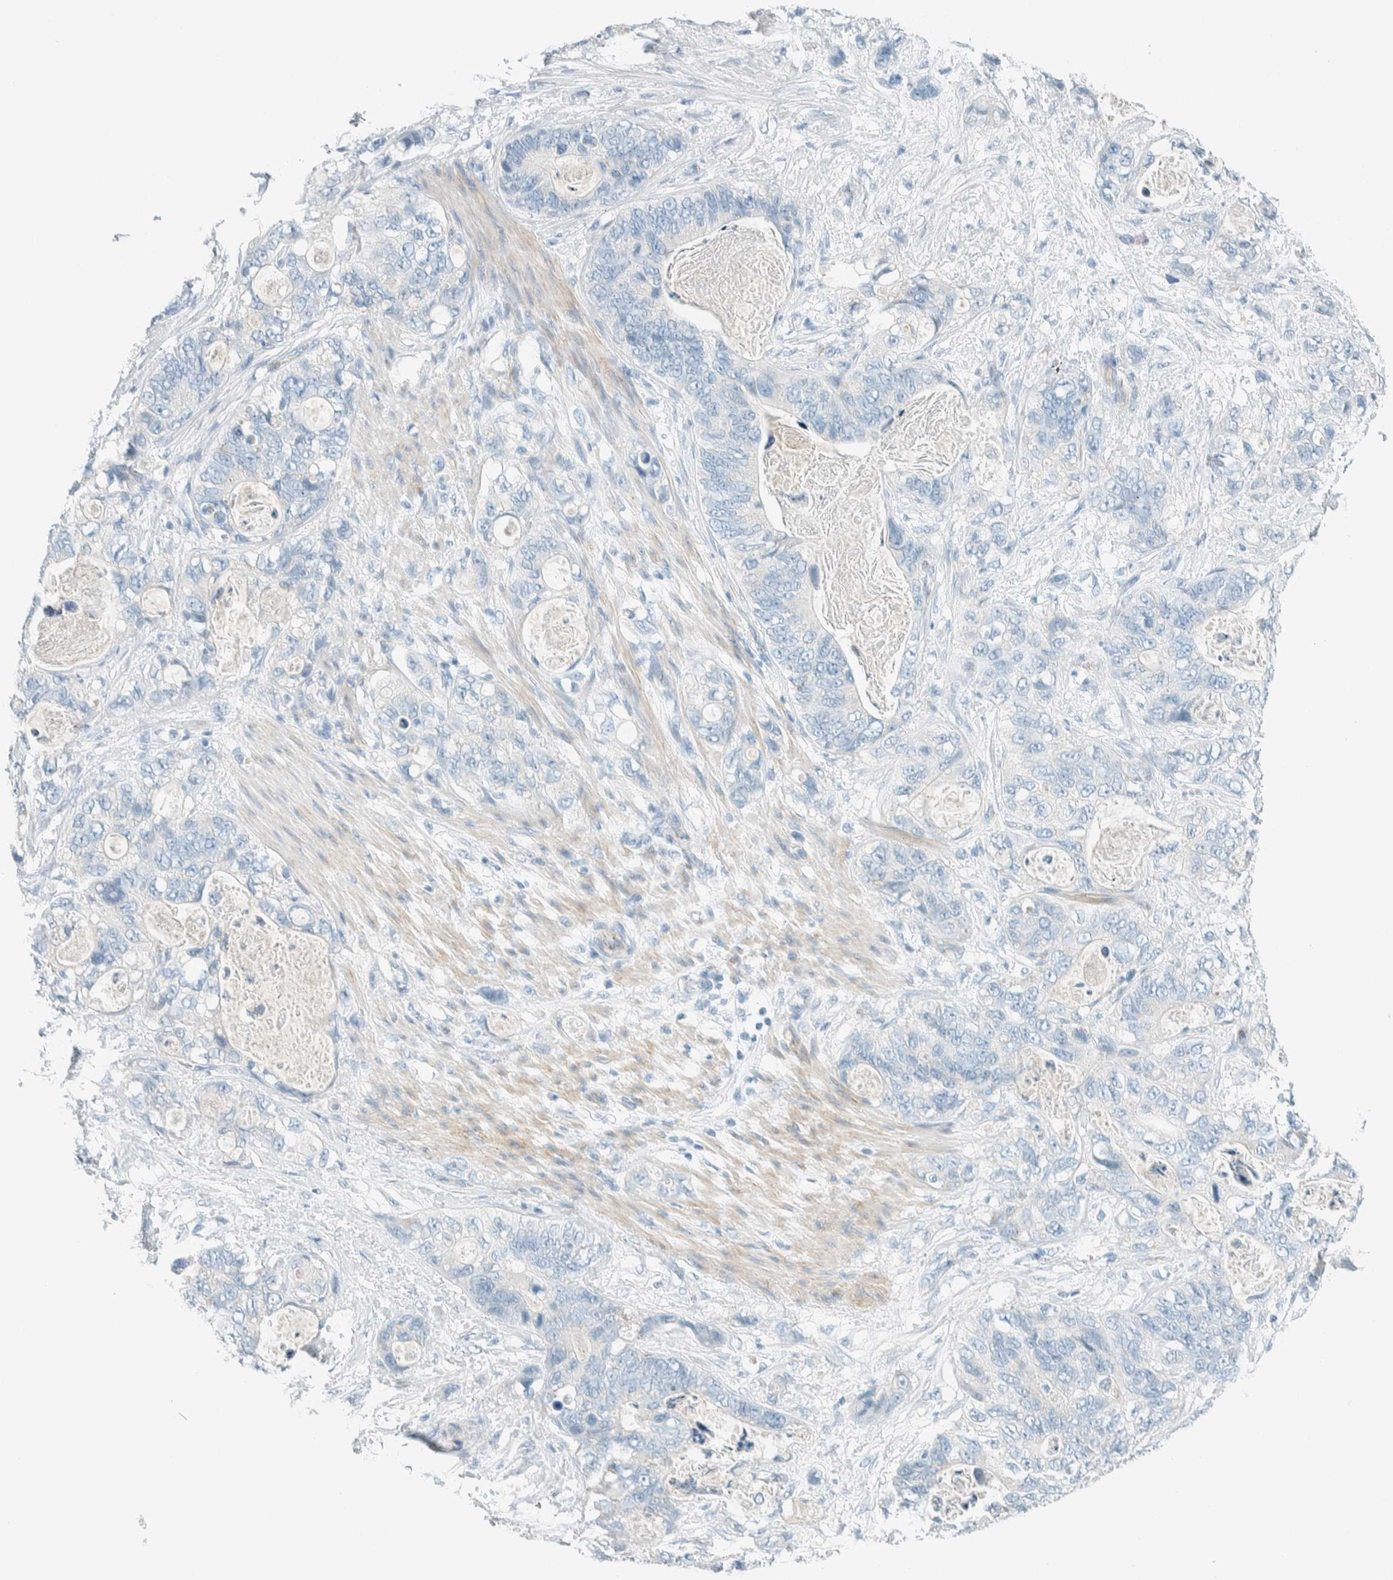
{"staining": {"intensity": "negative", "quantity": "none", "location": "none"}, "tissue": "stomach cancer", "cell_type": "Tumor cells", "image_type": "cancer", "snomed": [{"axis": "morphology", "description": "Normal tissue, NOS"}, {"axis": "morphology", "description": "Adenocarcinoma, NOS"}, {"axis": "topography", "description": "Stomach"}], "caption": "The histopathology image shows no significant expression in tumor cells of stomach cancer (adenocarcinoma). (DAB immunohistochemistry with hematoxylin counter stain).", "gene": "SLFN12", "patient": {"sex": "female", "age": 89}}